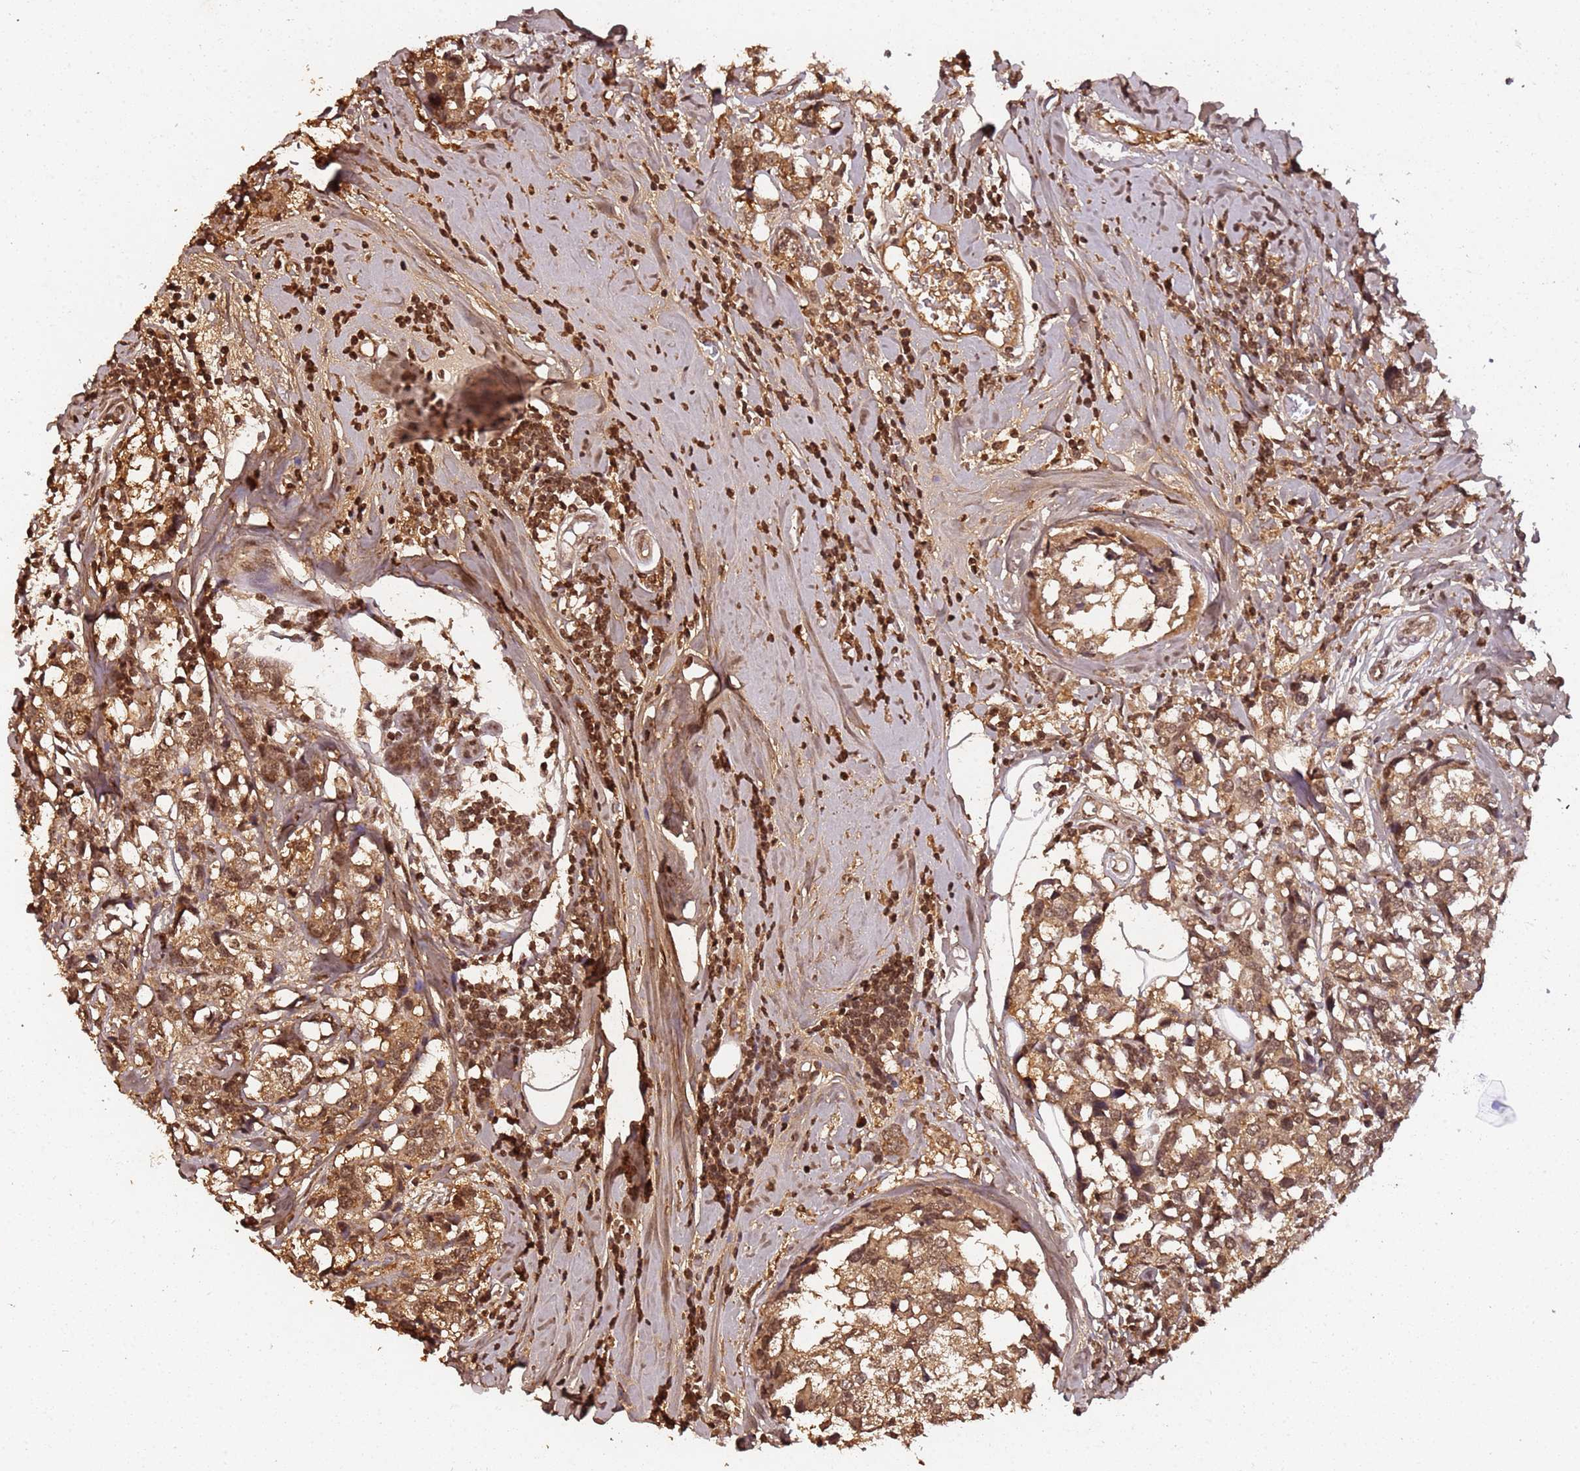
{"staining": {"intensity": "moderate", "quantity": ">75%", "location": "cytoplasmic/membranous,nuclear"}, "tissue": "breast cancer", "cell_type": "Tumor cells", "image_type": "cancer", "snomed": [{"axis": "morphology", "description": "Lobular carcinoma"}, {"axis": "topography", "description": "Breast"}], "caption": "Protein positivity by immunohistochemistry displays moderate cytoplasmic/membranous and nuclear positivity in about >75% of tumor cells in lobular carcinoma (breast). (DAB IHC with brightfield microscopy, high magnification).", "gene": "COL1A2", "patient": {"sex": "female", "age": 59}}